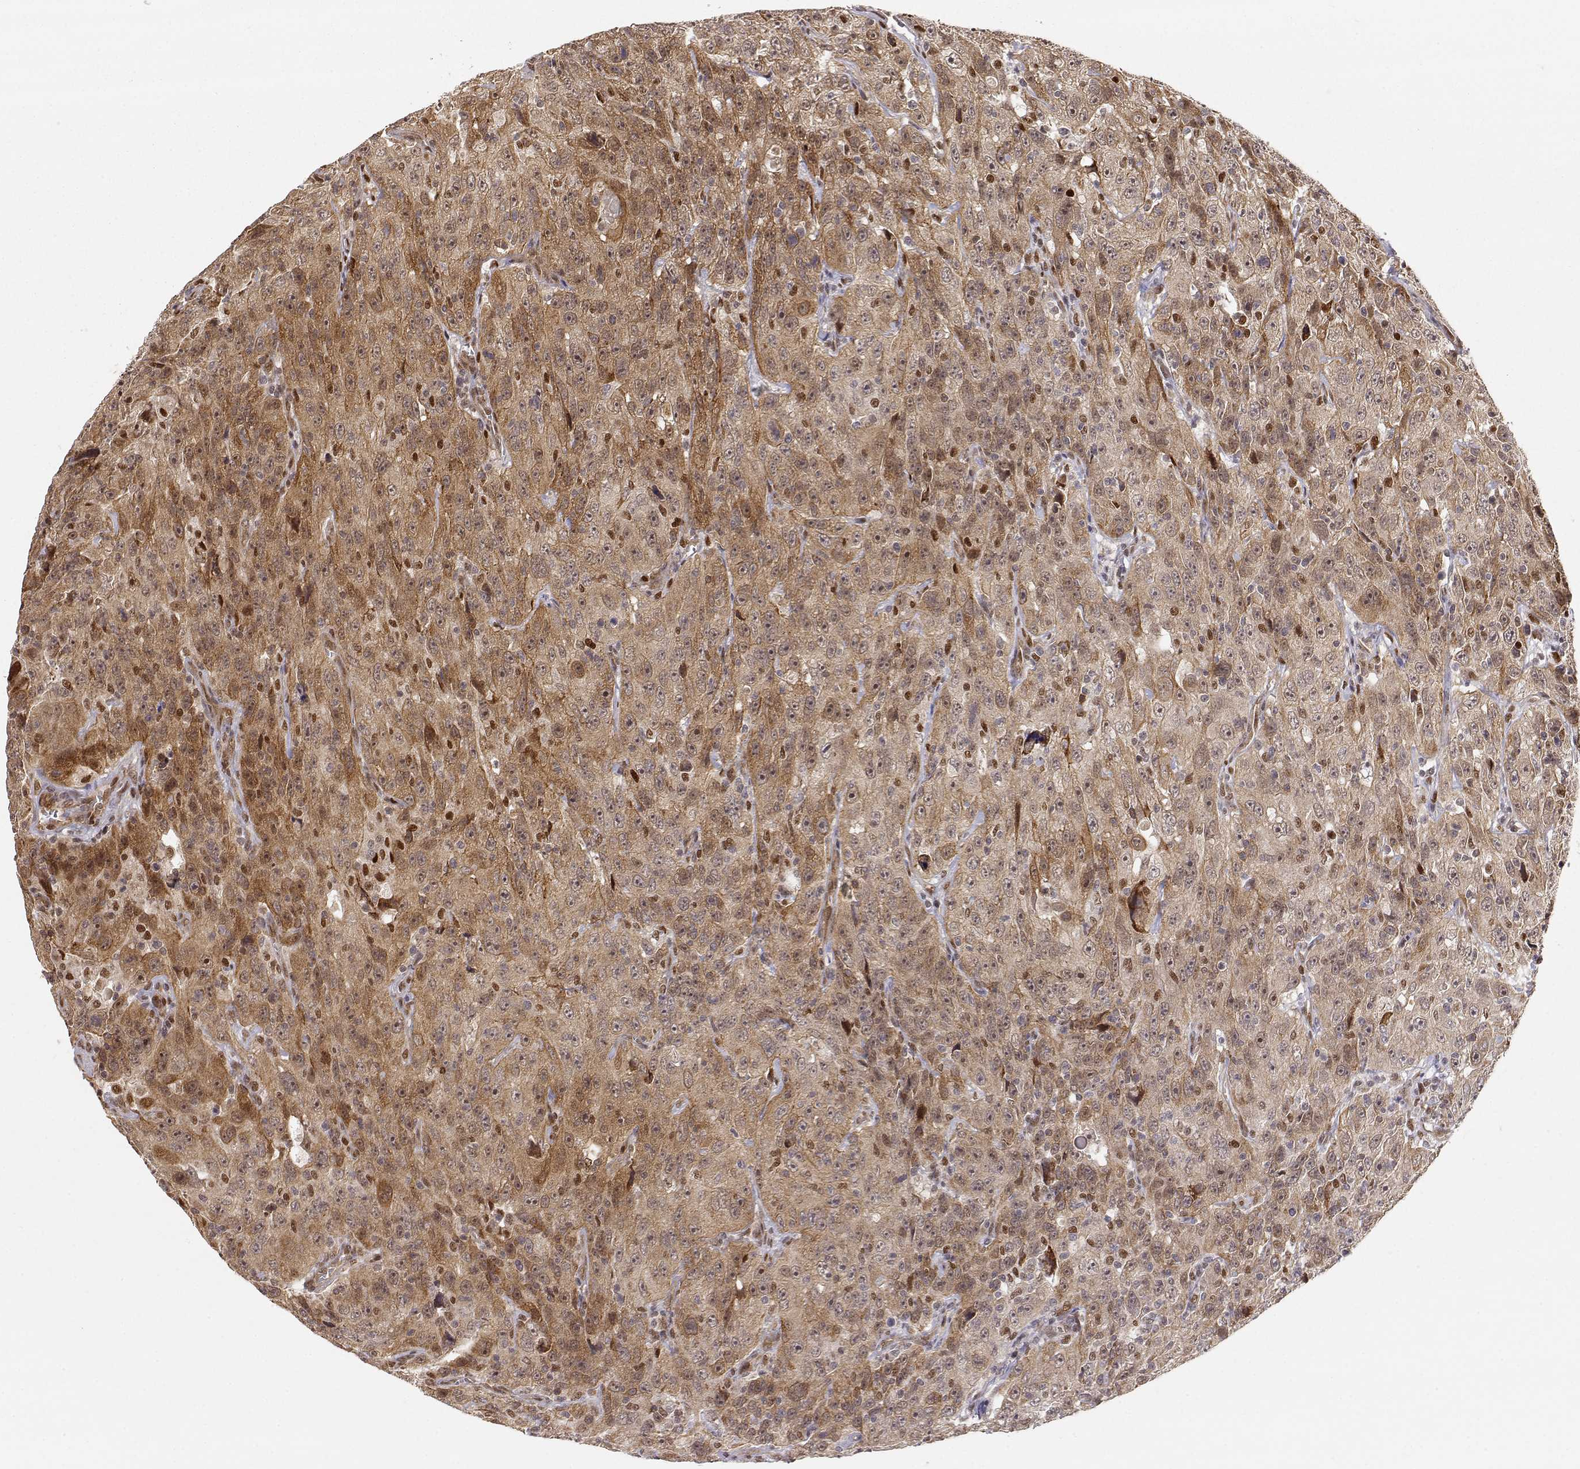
{"staining": {"intensity": "moderate", "quantity": ">75%", "location": "cytoplasmic/membranous"}, "tissue": "urothelial cancer", "cell_type": "Tumor cells", "image_type": "cancer", "snomed": [{"axis": "morphology", "description": "Urothelial carcinoma, NOS"}, {"axis": "morphology", "description": "Urothelial carcinoma, High grade"}, {"axis": "topography", "description": "Urinary bladder"}], "caption": "Urothelial carcinoma (high-grade) stained with immunohistochemistry displays moderate cytoplasmic/membranous expression in about >75% of tumor cells.", "gene": "BRCA1", "patient": {"sex": "female", "age": 73}}